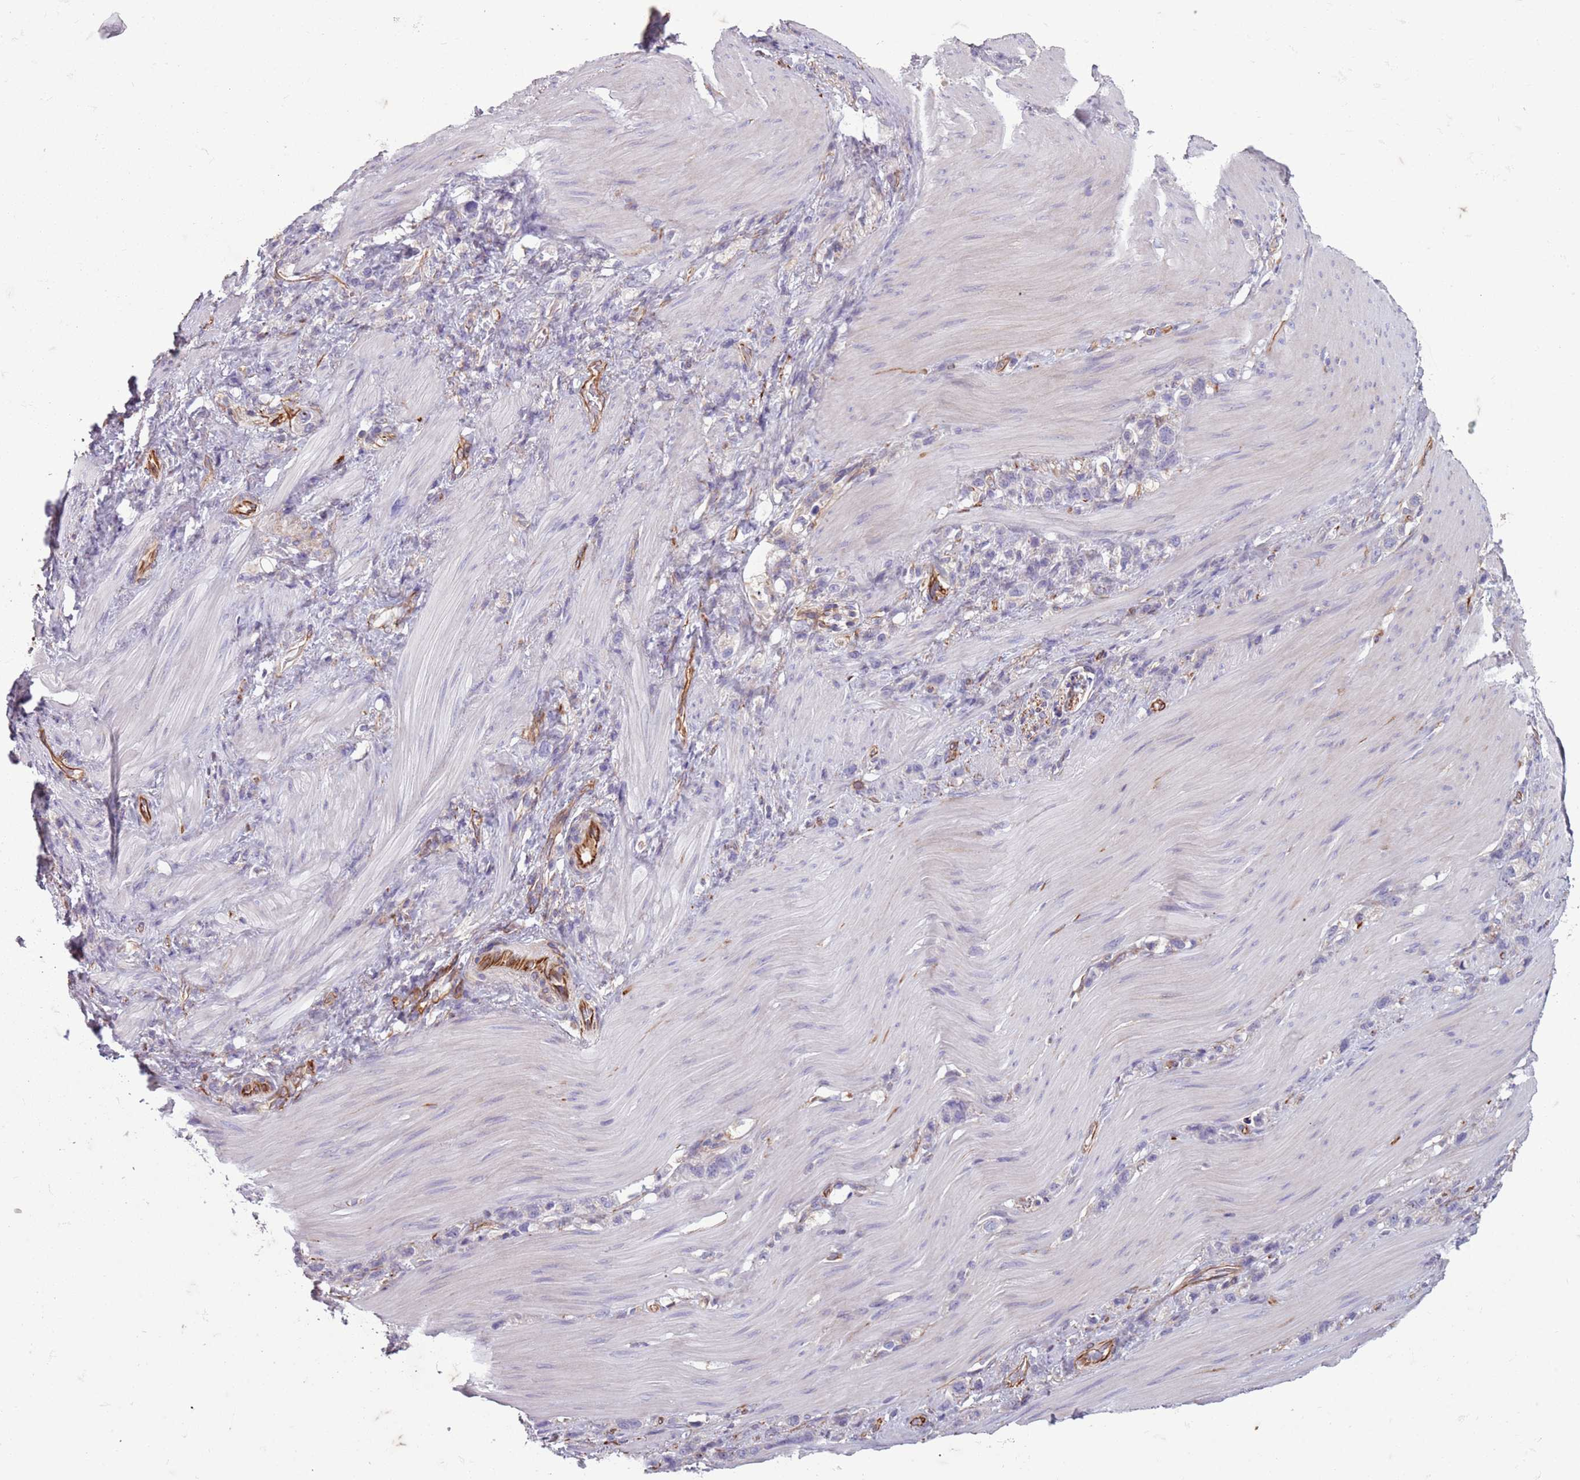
{"staining": {"intensity": "negative", "quantity": "none", "location": "none"}, "tissue": "stomach cancer", "cell_type": "Tumor cells", "image_type": "cancer", "snomed": [{"axis": "morphology", "description": "Adenocarcinoma, NOS"}, {"axis": "topography", "description": "Stomach"}], "caption": "There is no significant staining in tumor cells of stomach cancer (adenocarcinoma).", "gene": "TAS2R38", "patient": {"sex": "female", "age": 65}}